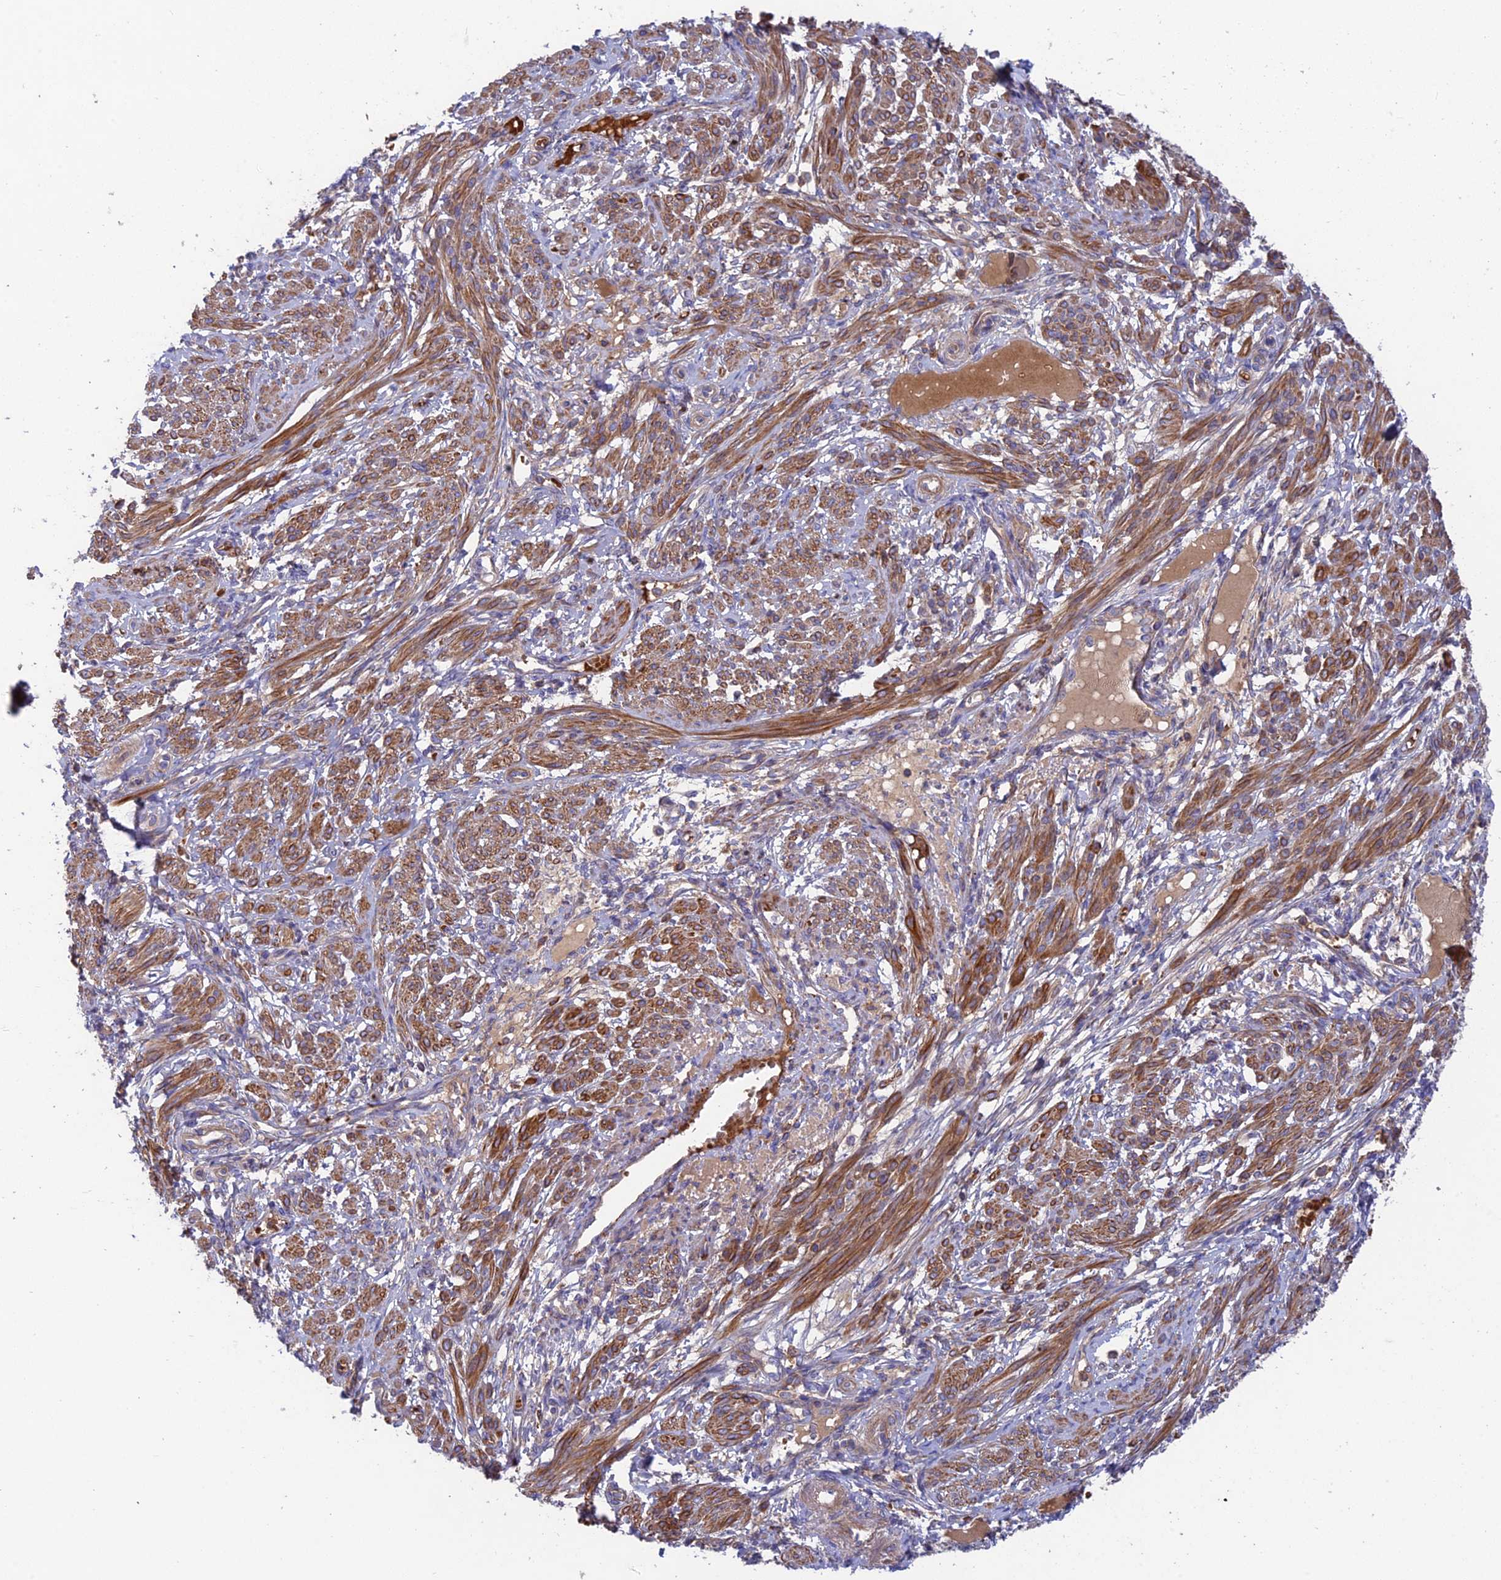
{"staining": {"intensity": "moderate", "quantity": "25%-75%", "location": "cytoplasmic/membranous"}, "tissue": "smooth muscle", "cell_type": "Smooth muscle cells", "image_type": "normal", "snomed": [{"axis": "morphology", "description": "Normal tissue, NOS"}, {"axis": "topography", "description": "Smooth muscle"}], "caption": "Smooth muscle cells display medium levels of moderate cytoplasmic/membranous positivity in approximately 25%-75% of cells in unremarkable smooth muscle. The staining was performed using DAB to visualize the protein expression in brown, while the nuclei were stained in blue with hematoxylin (Magnification: 20x).", "gene": "CPNE7", "patient": {"sex": "female", "age": 39}}